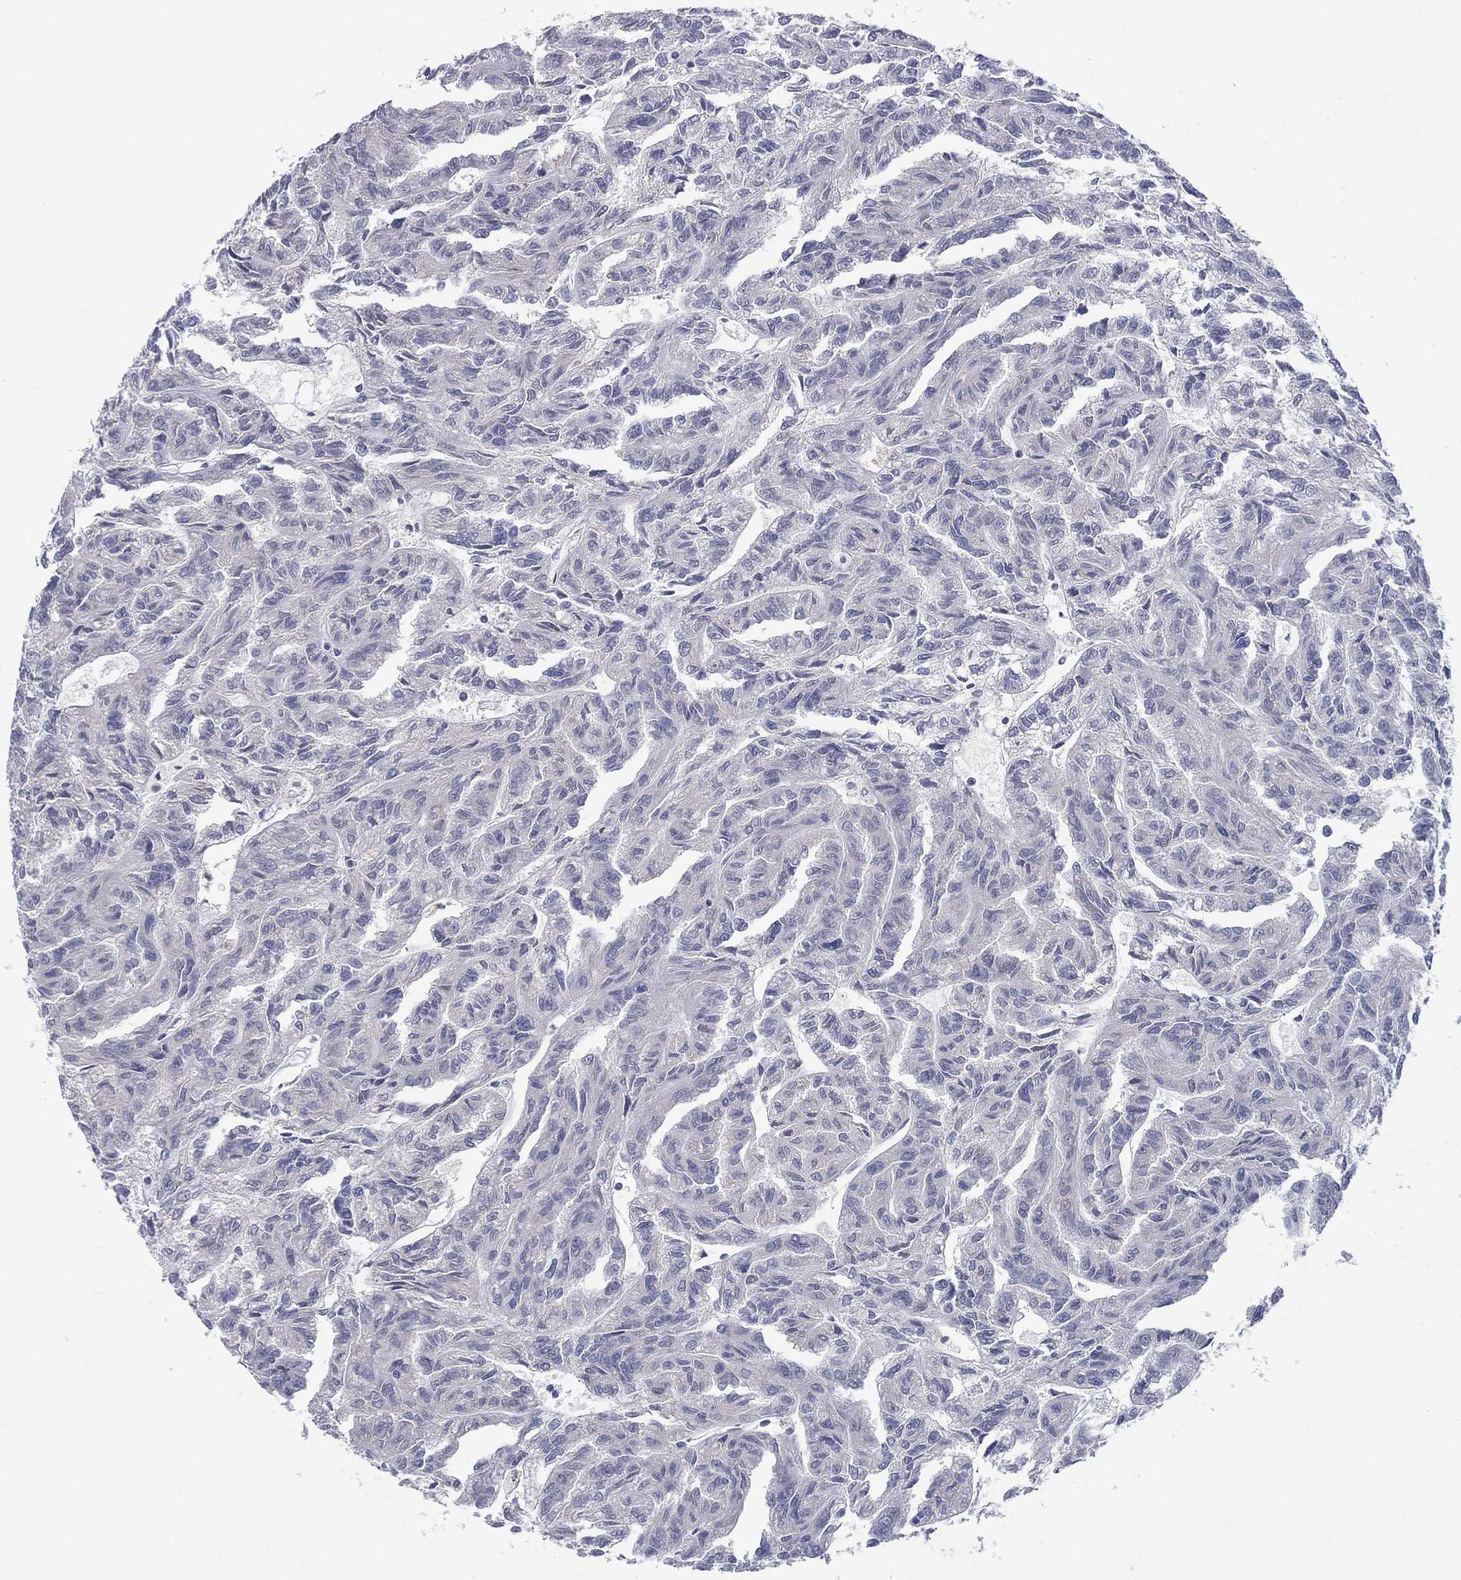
{"staining": {"intensity": "negative", "quantity": "none", "location": "none"}, "tissue": "renal cancer", "cell_type": "Tumor cells", "image_type": "cancer", "snomed": [{"axis": "morphology", "description": "Adenocarcinoma, NOS"}, {"axis": "topography", "description": "Kidney"}], "caption": "This is an IHC histopathology image of human adenocarcinoma (renal). There is no expression in tumor cells.", "gene": "CACNA1A", "patient": {"sex": "male", "age": 79}}